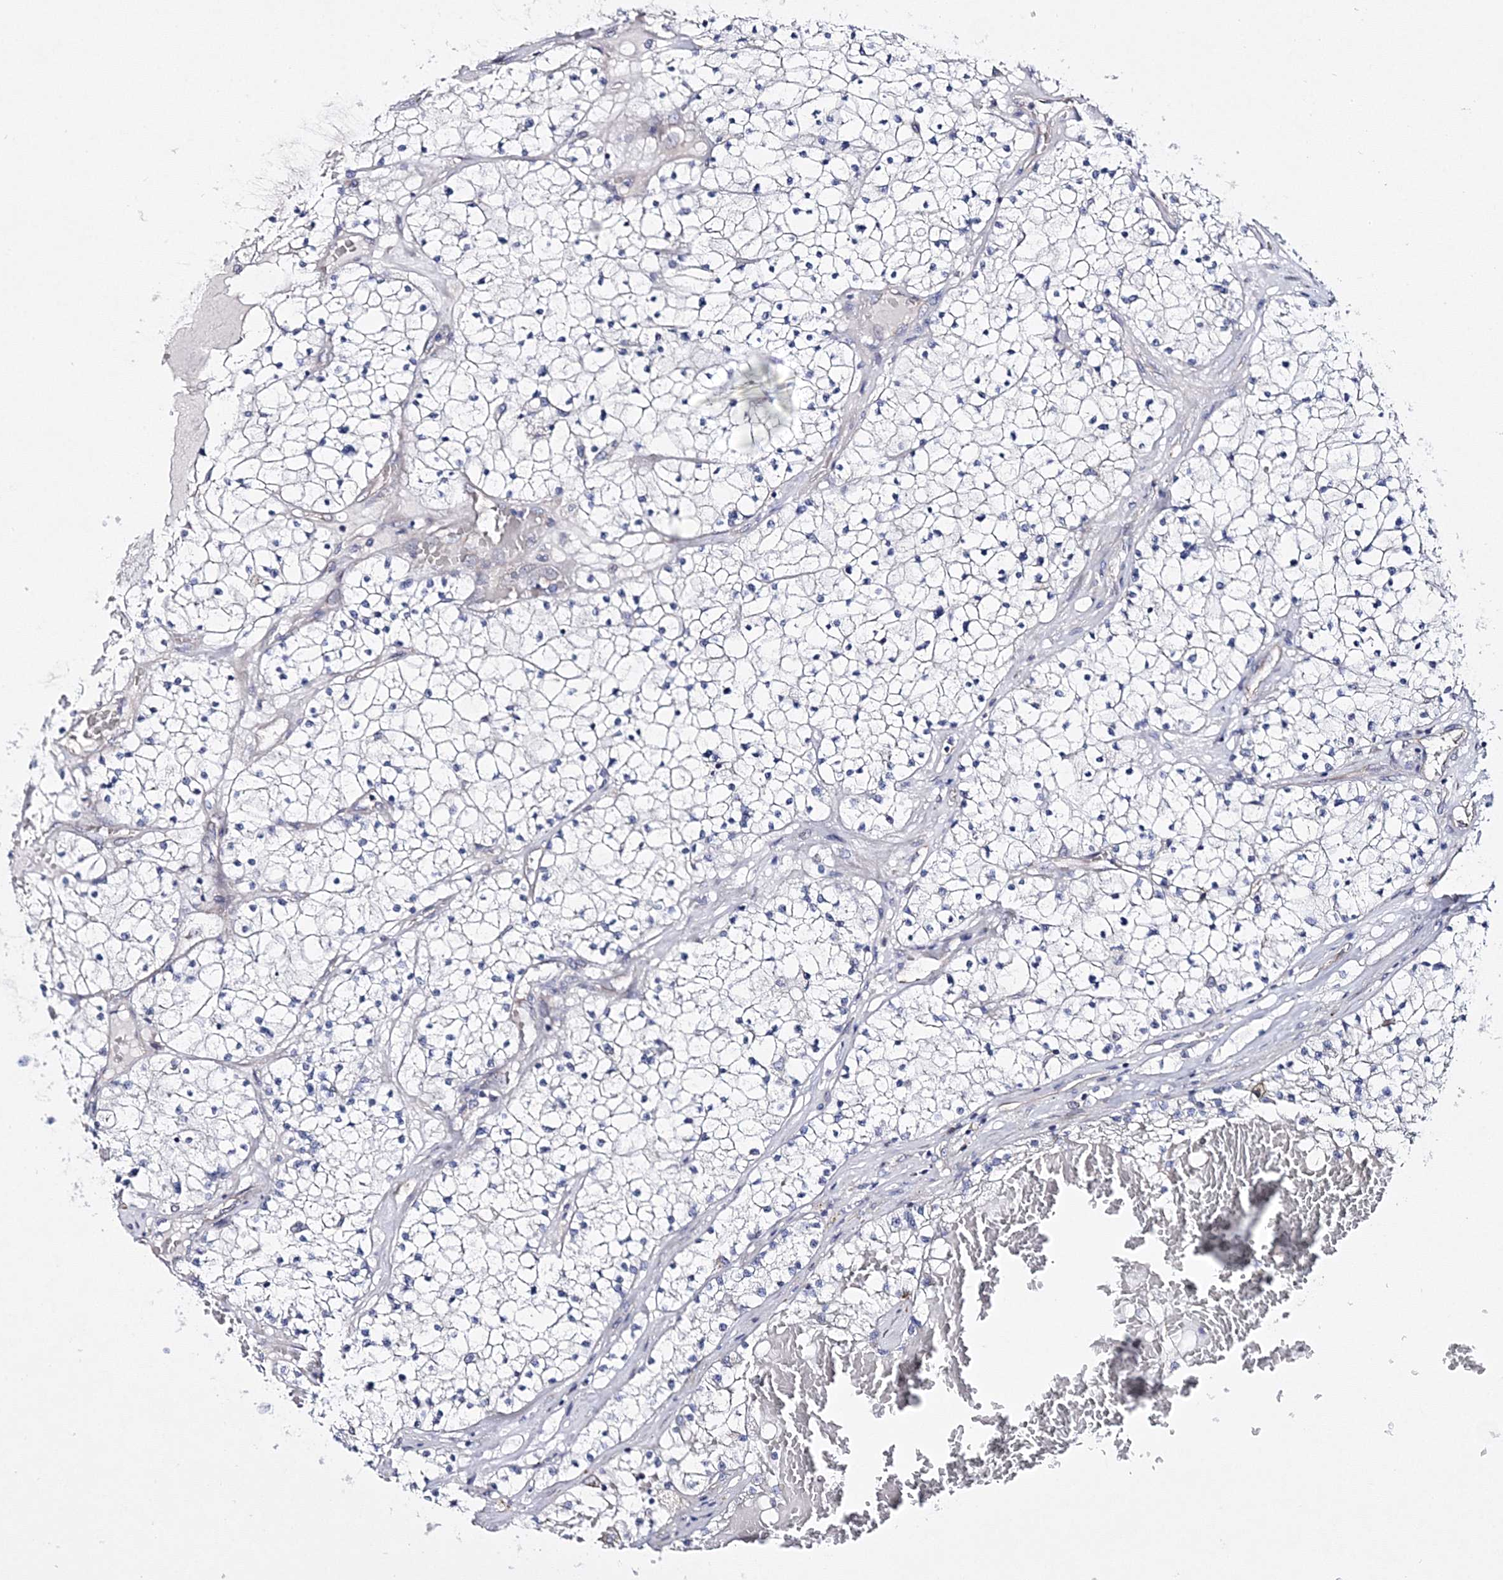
{"staining": {"intensity": "negative", "quantity": "none", "location": "none"}, "tissue": "renal cancer", "cell_type": "Tumor cells", "image_type": "cancer", "snomed": [{"axis": "morphology", "description": "Normal tissue, NOS"}, {"axis": "morphology", "description": "Adenocarcinoma, NOS"}, {"axis": "topography", "description": "Kidney"}], "caption": "The image shows no staining of tumor cells in adenocarcinoma (renal).", "gene": "ARHGAP32", "patient": {"sex": "male", "age": 68}}